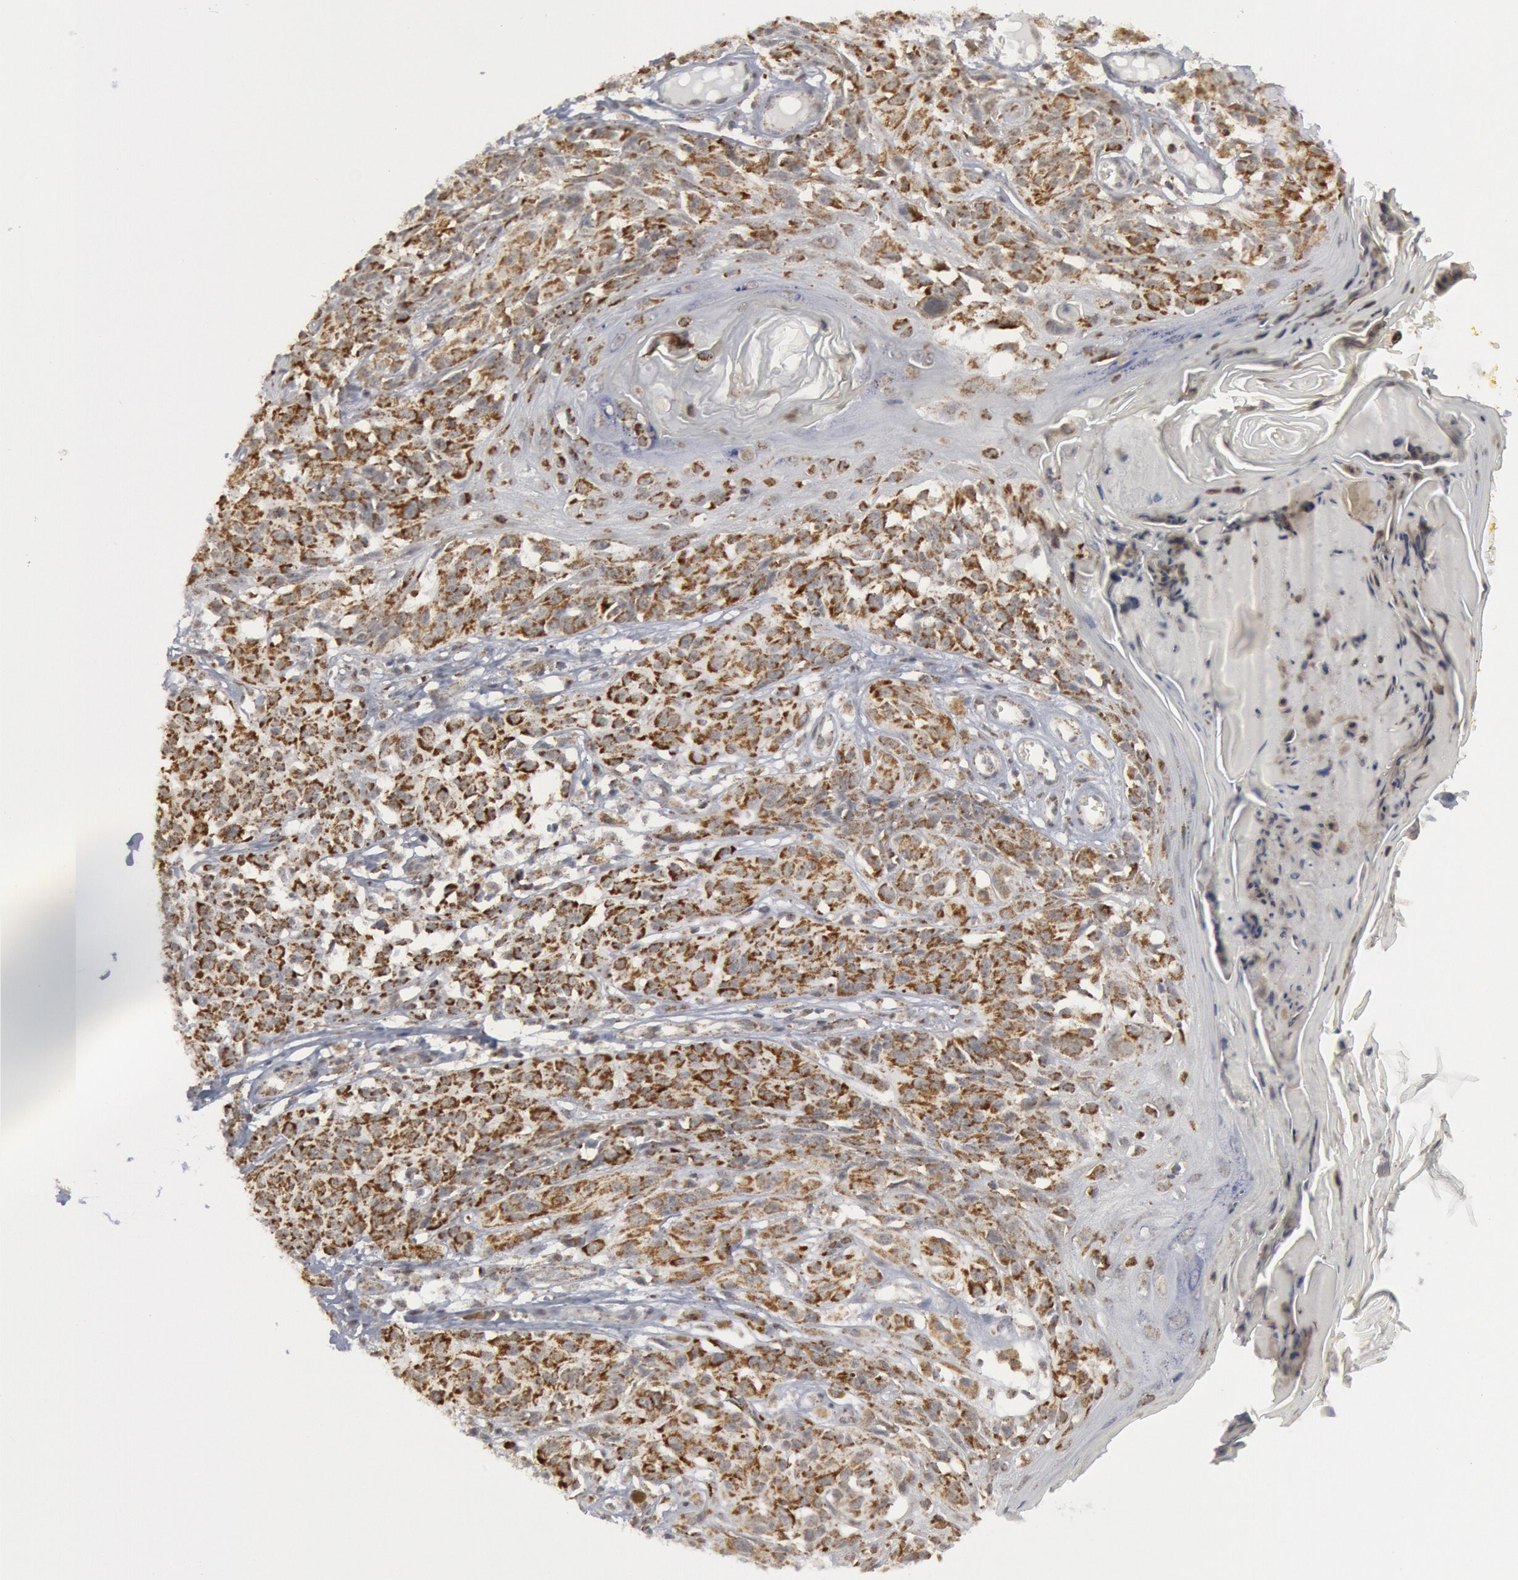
{"staining": {"intensity": "moderate", "quantity": ">75%", "location": "cytoplasmic/membranous"}, "tissue": "melanoma", "cell_type": "Tumor cells", "image_type": "cancer", "snomed": [{"axis": "morphology", "description": "Malignant melanoma, NOS"}, {"axis": "topography", "description": "Skin"}], "caption": "IHC histopathology image of neoplastic tissue: malignant melanoma stained using immunohistochemistry (IHC) exhibits medium levels of moderate protein expression localized specifically in the cytoplasmic/membranous of tumor cells, appearing as a cytoplasmic/membranous brown color.", "gene": "CASP9", "patient": {"sex": "female", "age": 77}}